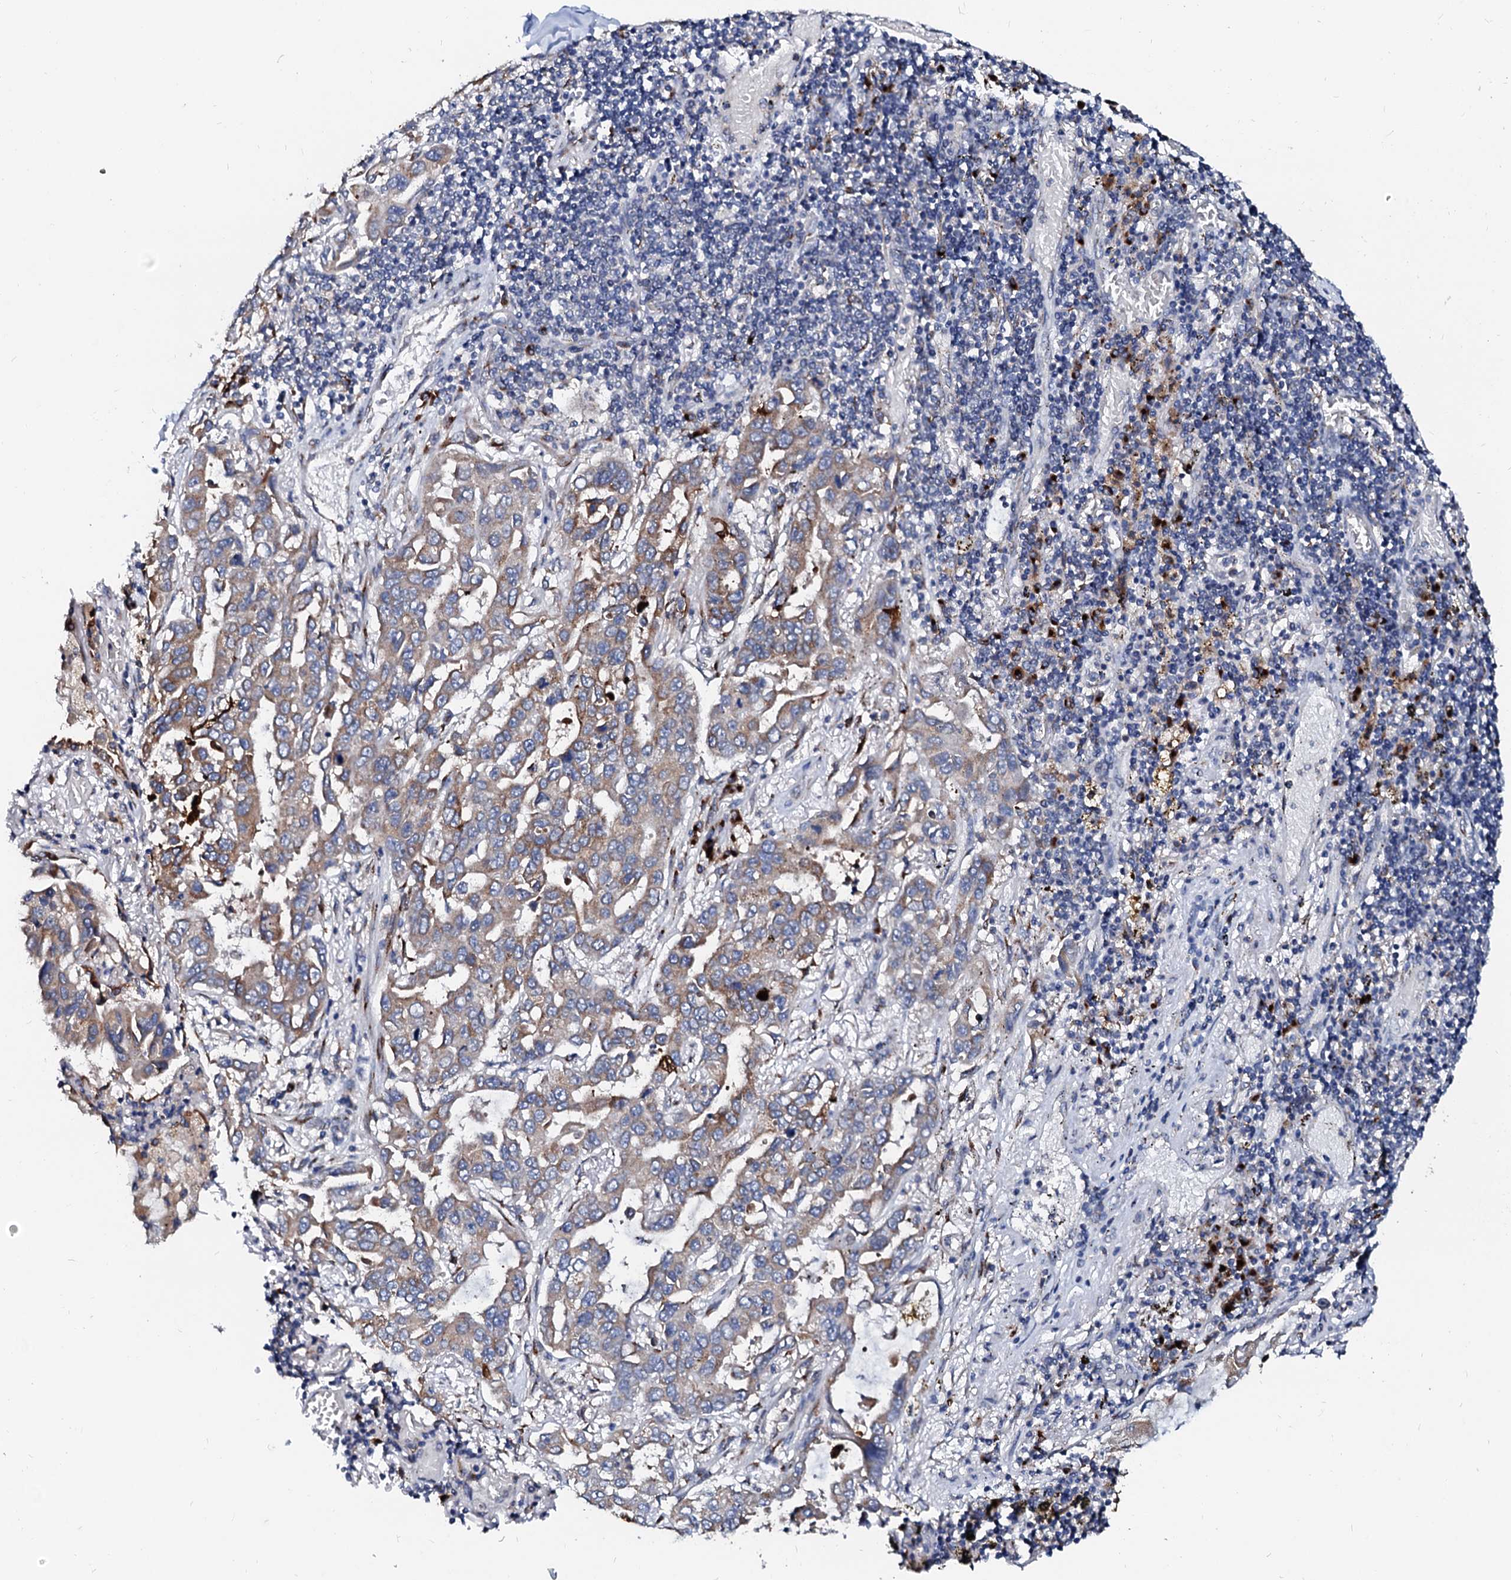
{"staining": {"intensity": "weak", "quantity": "25%-75%", "location": "cytoplasmic/membranous"}, "tissue": "lung cancer", "cell_type": "Tumor cells", "image_type": "cancer", "snomed": [{"axis": "morphology", "description": "Adenocarcinoma, NOS"}, {"axis": "topography", "description": "Lung"}], "caption": "Immunohistochemistry (IHC) histopathology image of adenocarcinoma (lung) stained for a protein (brown), which demonstrates low levels of weak cytoplasmic/membranous staining in about 25%-75% of tumor cells.", "gene": "LMAN1", "patient": {"sex": "male", "age": 64}}